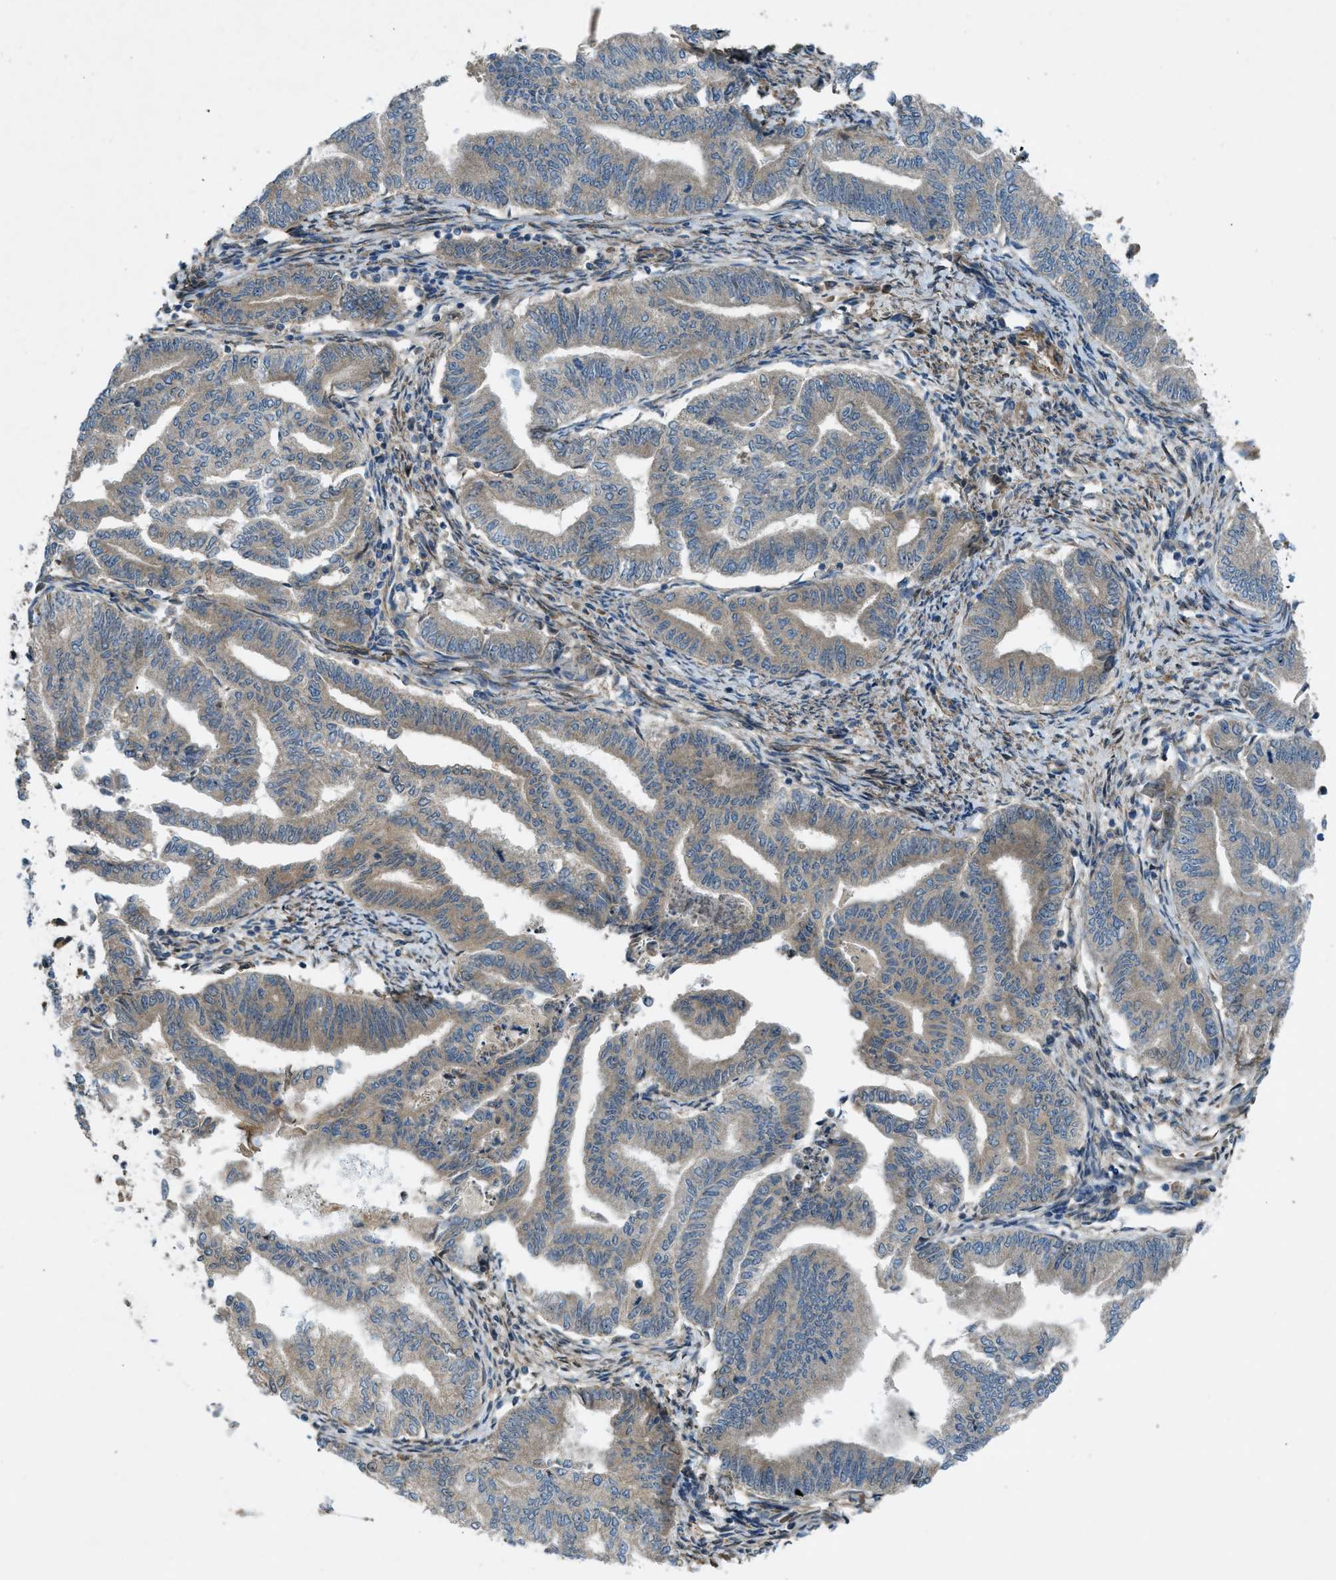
{"staining": {"intensity": "moderate", "quantity": ">75%", "location": "cytoplasmic/membranous"}, "tissue": "endometrial cancer", "cell_type": "Tumor cells", "image_type": "cancer", "snomed": [{"axis": "morphology", "description": "Adenocarcinoma, NOS"}, {"axis": "topography", "description": "Endometrium"}], "caption": "A medium amount of moderate cytoplasmic/membranous expression is seen in about >75% of tumor cells in endometrial adenocarcinoma tissue. The staining was performed using DAB, with brown indicating positive protein expression. Nuclei are stained blue with hematoxylin.", "gene": "VEZT", "patient": {"sex": "female", "age": 79}}